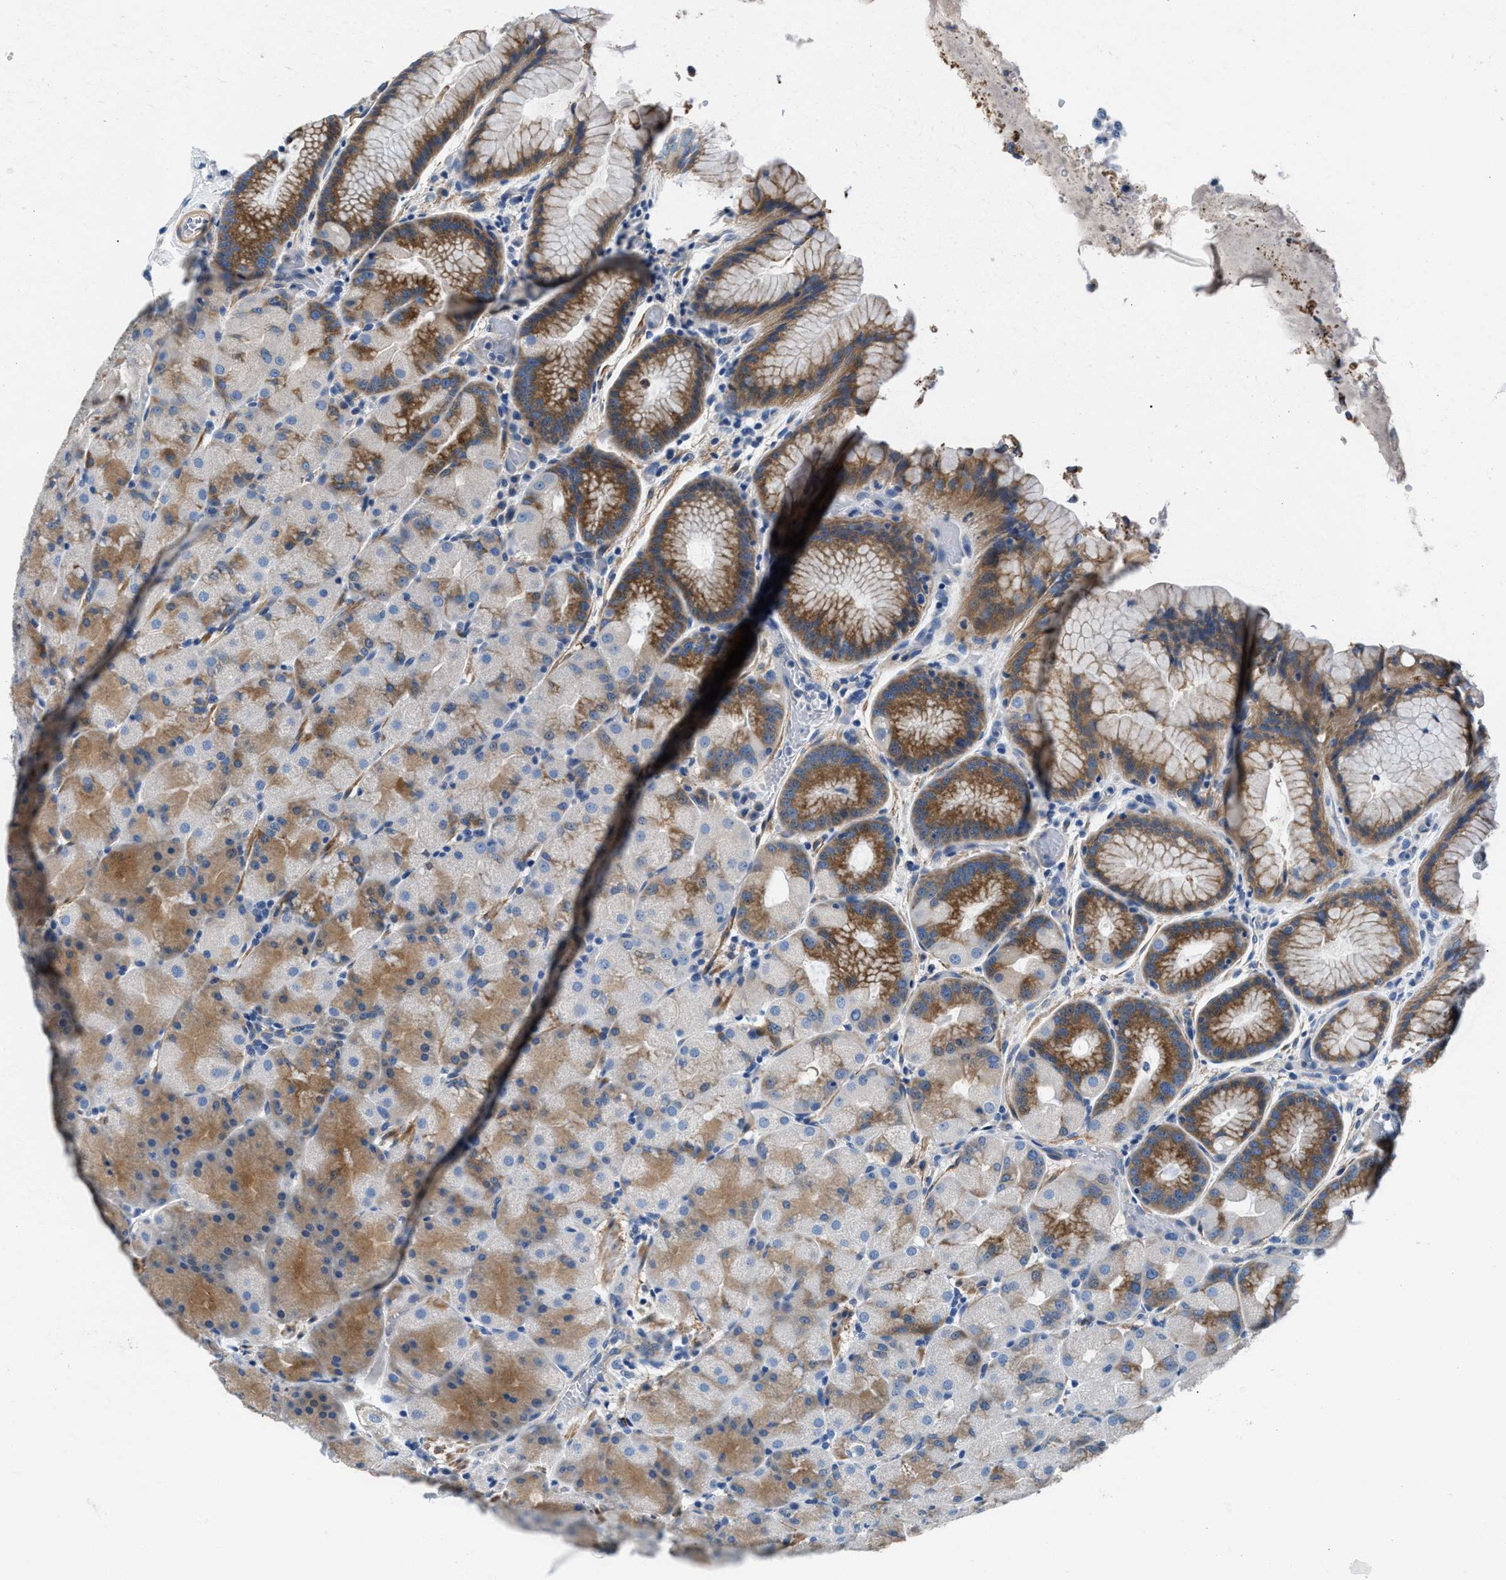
{"staining": {"intensity": "moderate", "quantity": ">75%", "location": "cytoplasmic/membranous"}, "tissue": "stomach", "cell_type": "Glandular cells", "image_type": "normal", "snomed": [{"axis": "morphology", "description": "Normal tissue, NOS"}, {"axis": "topography", "description": "Stomach, upper"}, {"axis": "topography", "description": "Stomach"}], "caption": "Immunohistochemistry (DAB) staining of unremarkable human stomach exhibits moderate cytoplasmic/membranous protein staining in about >75% of glandular cells. The protein is shown in brown color, while the nuclei are stained blue.", "gene": "CDRT4", "patient": {"sex": "male", "age": 48}}